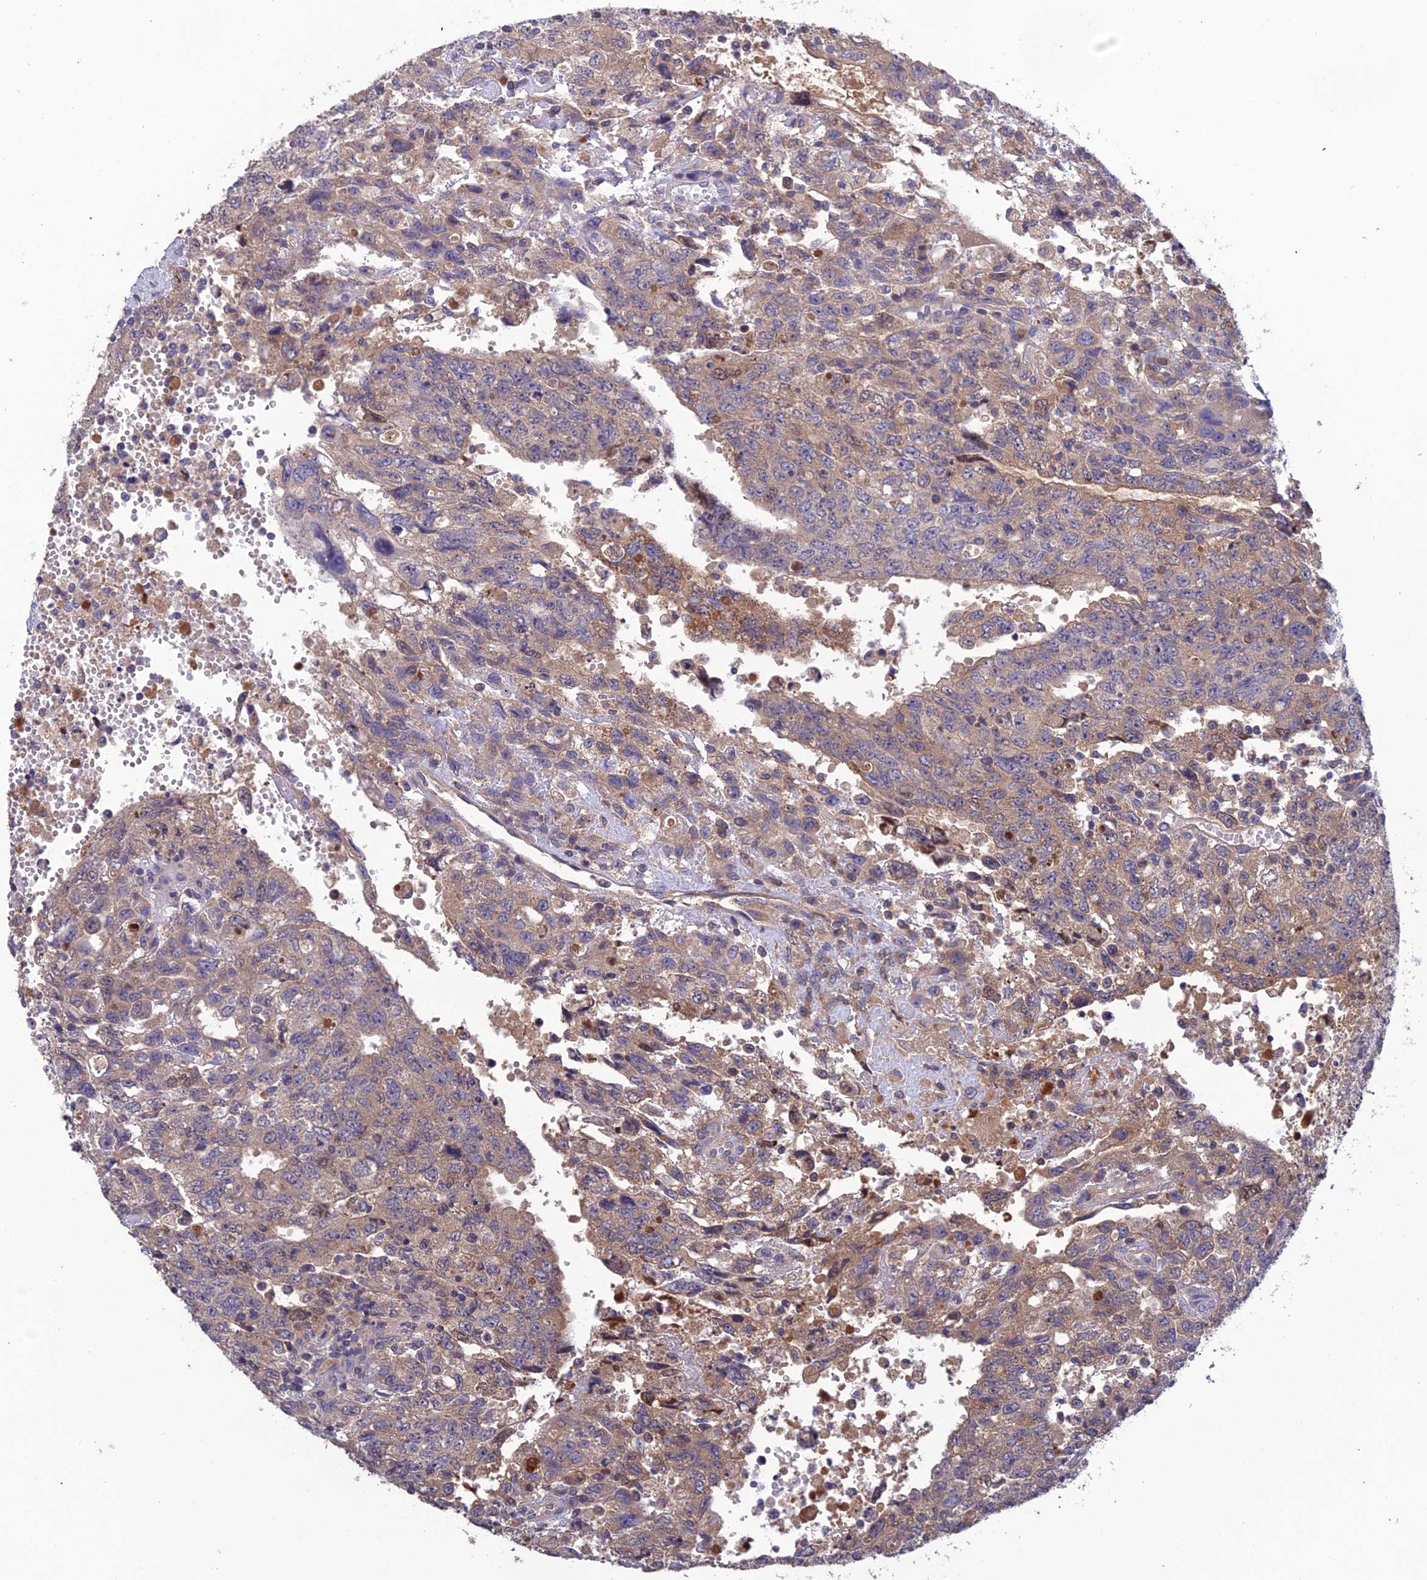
{"staining": {"intensity": "weak", "quantity": "25%-75%", "location": "cytoplasmic/membranous"}, "tissue": "testis cancer", "cell_type": "Tumor cells", "image_type": "cancer", "snomed": [{"axis": "morphology", "description": "Carcinoma, Embryonal, NOS"}, {"axis": "topography", "description": "Testis"}], "caption": "IHC staining of testis cancer, which exhibits low levels of weak cytoplasmic/membranous staining in about 25%-75% of tumor cells indicating weak cytoplasmic/membranous protein expression. The staining was performed using DAB (brown) for protein detection and nuclei were counterstained in hematoxylin (blue).", "gene": "SLC39A13", "patient": {"sex": "male", "age": 34}}